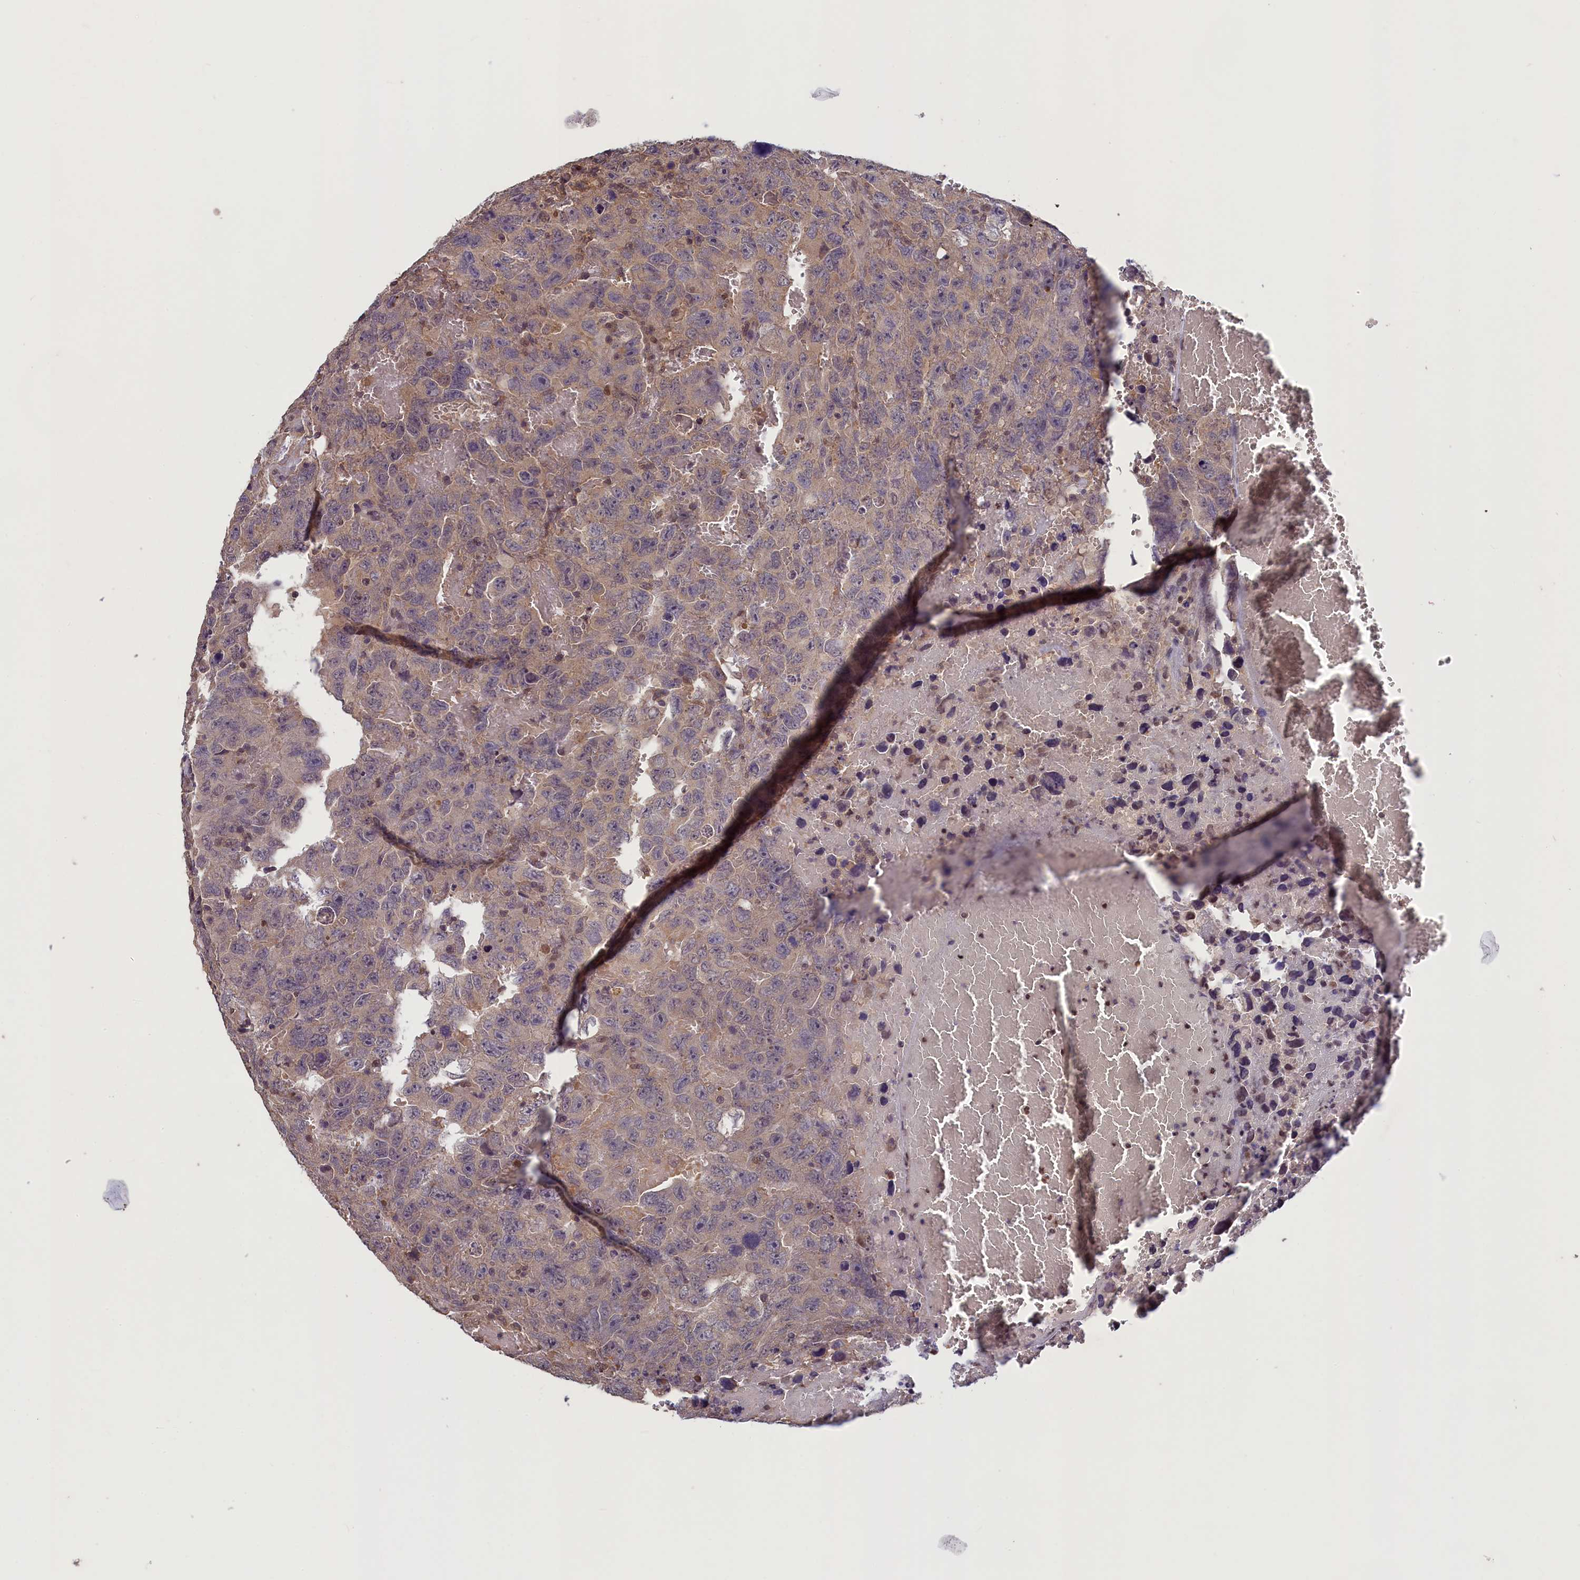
{"staining": {"intensity": "weak", "quantity": "<25%", "location": "nuclear"}, "tissue": "testis cancer", "cell_type": "Tumor cells", "image_type": "cancer", "snomed": [{"axis": "morphology", "description": "Carcinoma, Embryonal, NOS"}, {"axis": "topography", "description": "Testis"}], "caption": "Immunohistochemistry (IHC) photomicrograph of neoplastic tissue: testis cancer (embryonal carcinoma) stained with DAB (3,3'-diaminobenzidine) demonstrates no significant protein staining in tumor cells.", "gene": "NUBP1", "patient": {"sex": "male", "age": 45}}